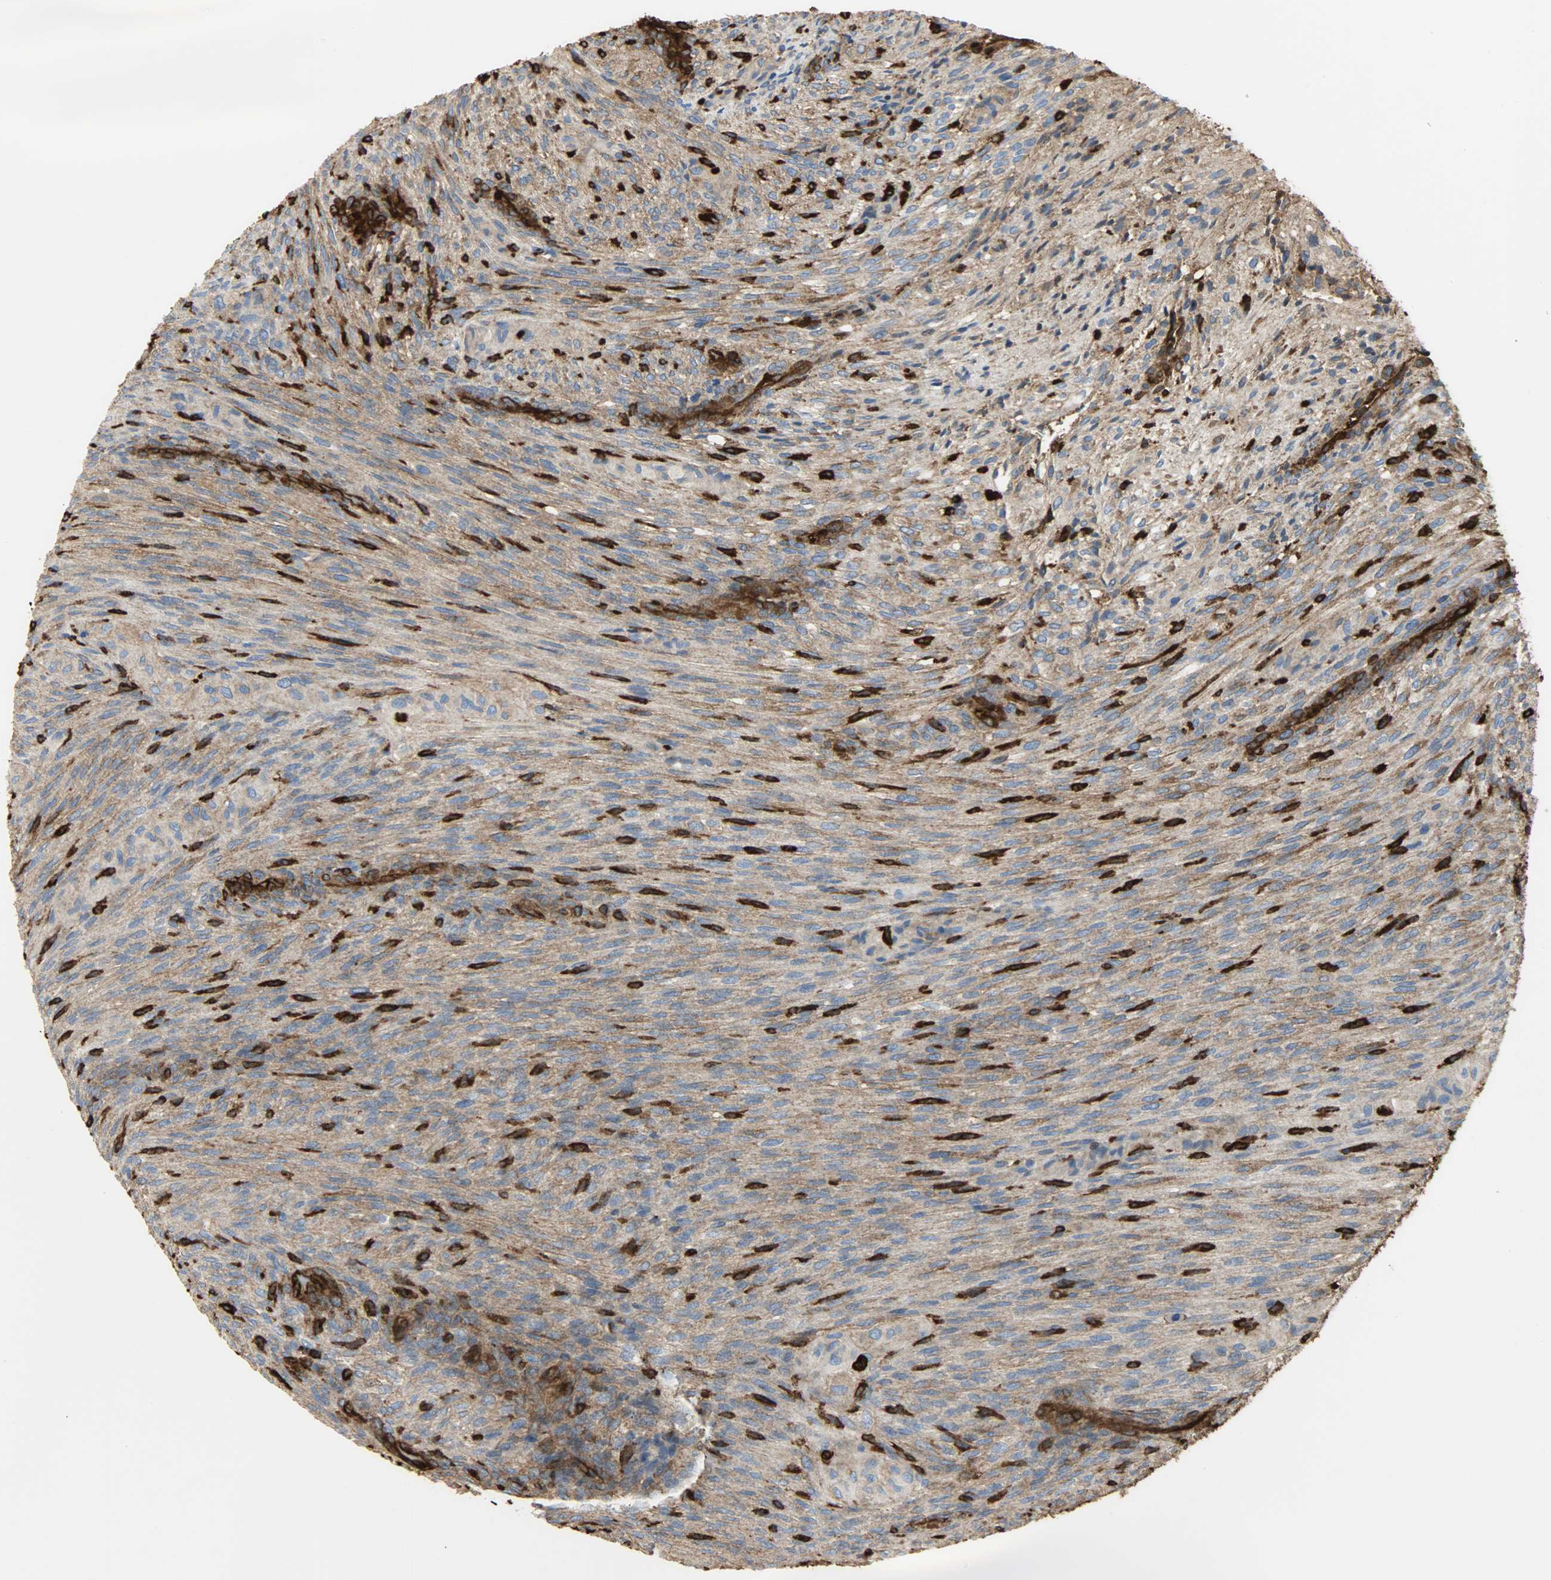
{"staining": {"intensity": "moderate", "quantity": ">75%", "location": "cytoplasmic/membranous"}, "tissue": "glioma", "cell_type": "Tumor cells", "image_type": "cancer", "snomed": [{"axis": "morphology", "description": "Glioma, malignant, High grade"}, {"axis": "topography", "description": "Cerebral cortex"}], "caption": "Protein expression analysis of glioma exhibits moderate cytoplasmic/membranous expression in about >75% of tumor cells.", "gene": "VASP", "patient": {"sex": "female", "age": 55}}